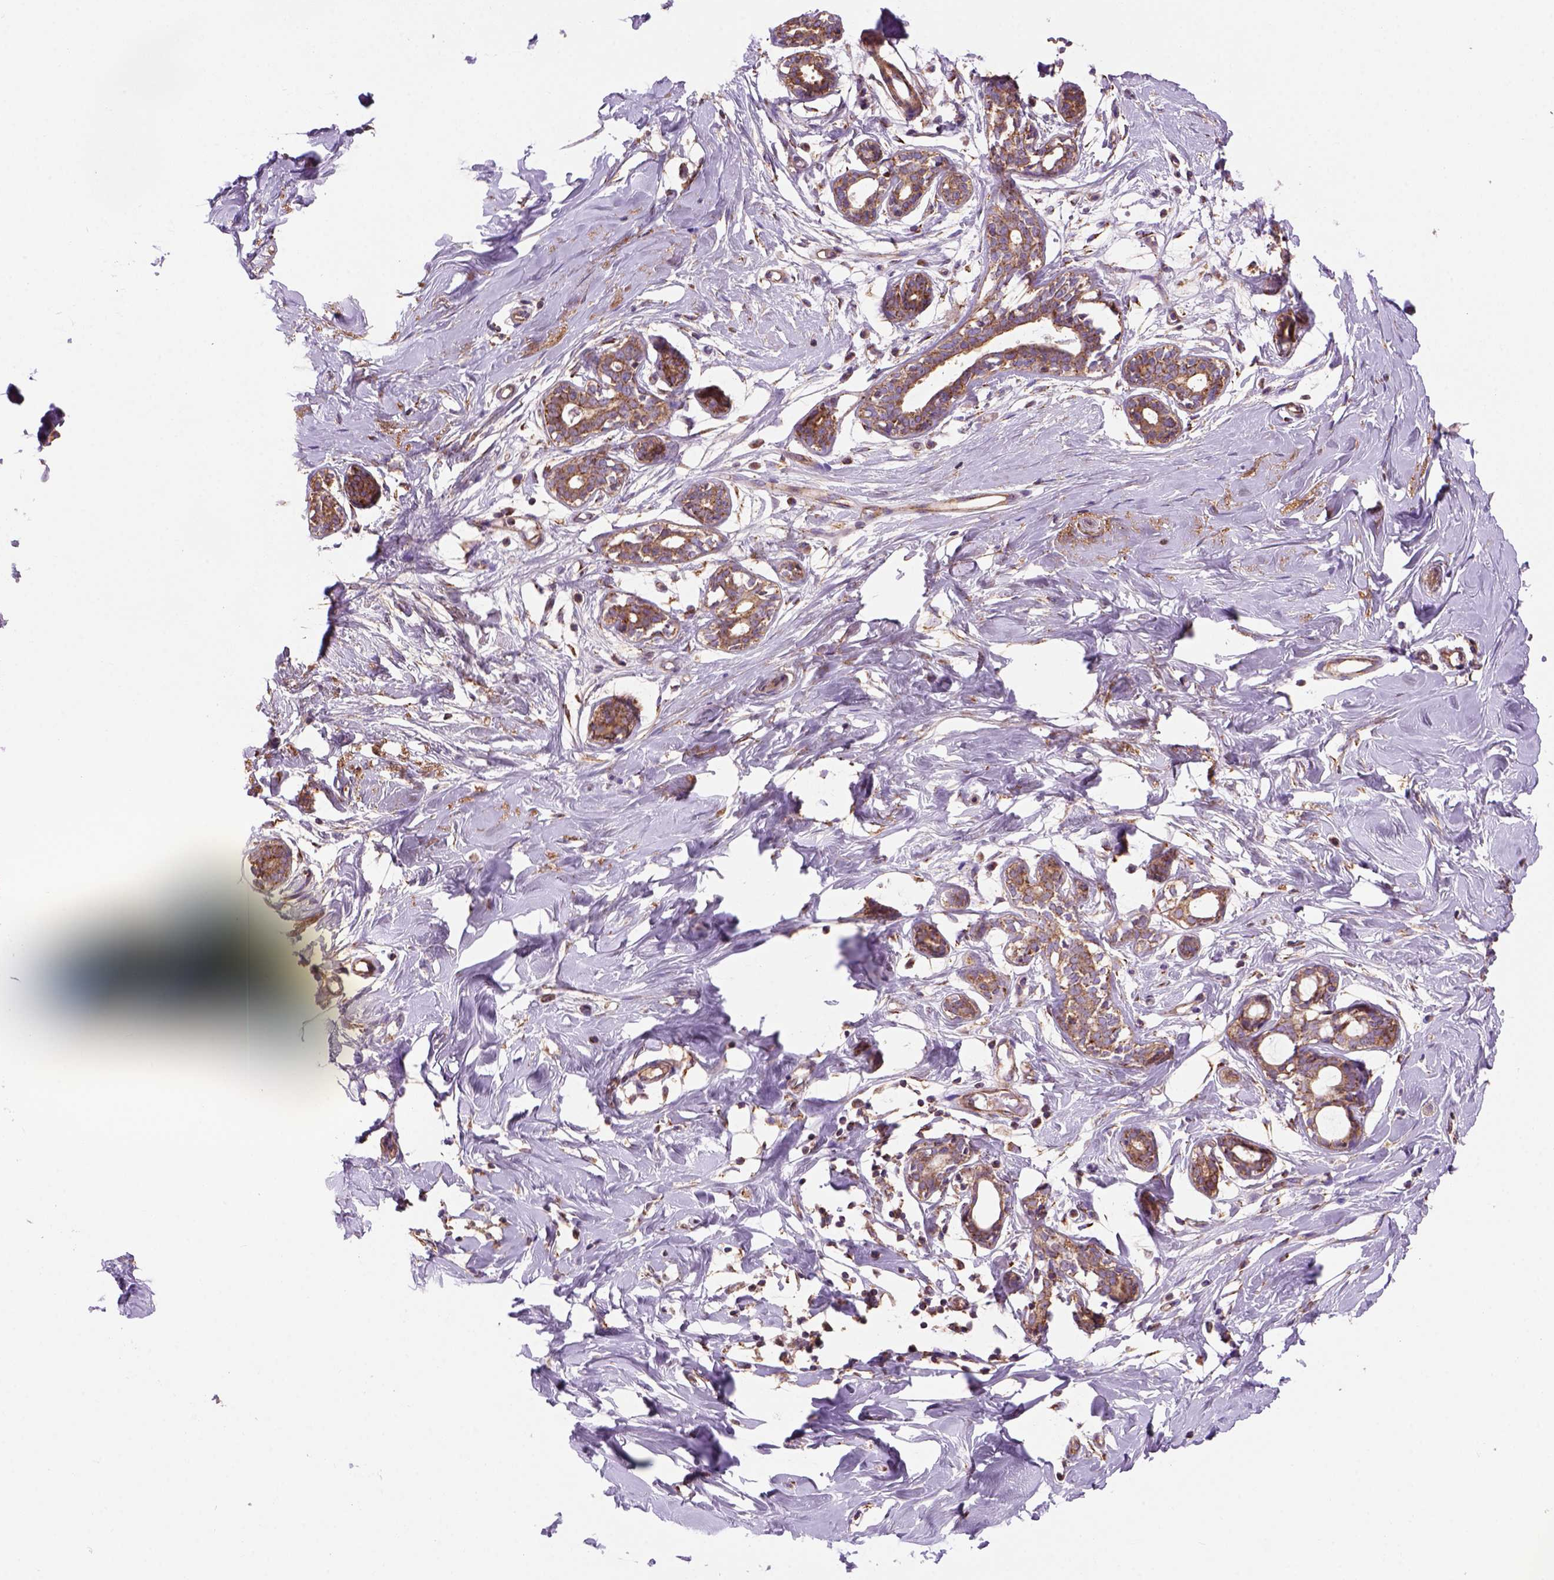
{"staining": {"intensity": "negative", "quantity": "none", "location": "none"}, "tissue": "breast", "cell_type": "Adipocytes", "image_type": "normal", "snomed": [{"axis": "morphology", "description": "Normal tissue, NOS"}, {"axis": "topography", "description": "Breast"}], "caption": "This is an immunohistochemistry (IHC) image of normal human breast. There is no expression in adipocytes.", "gene": "WARS2", "patient": {"sex": "female", "age": 27}}